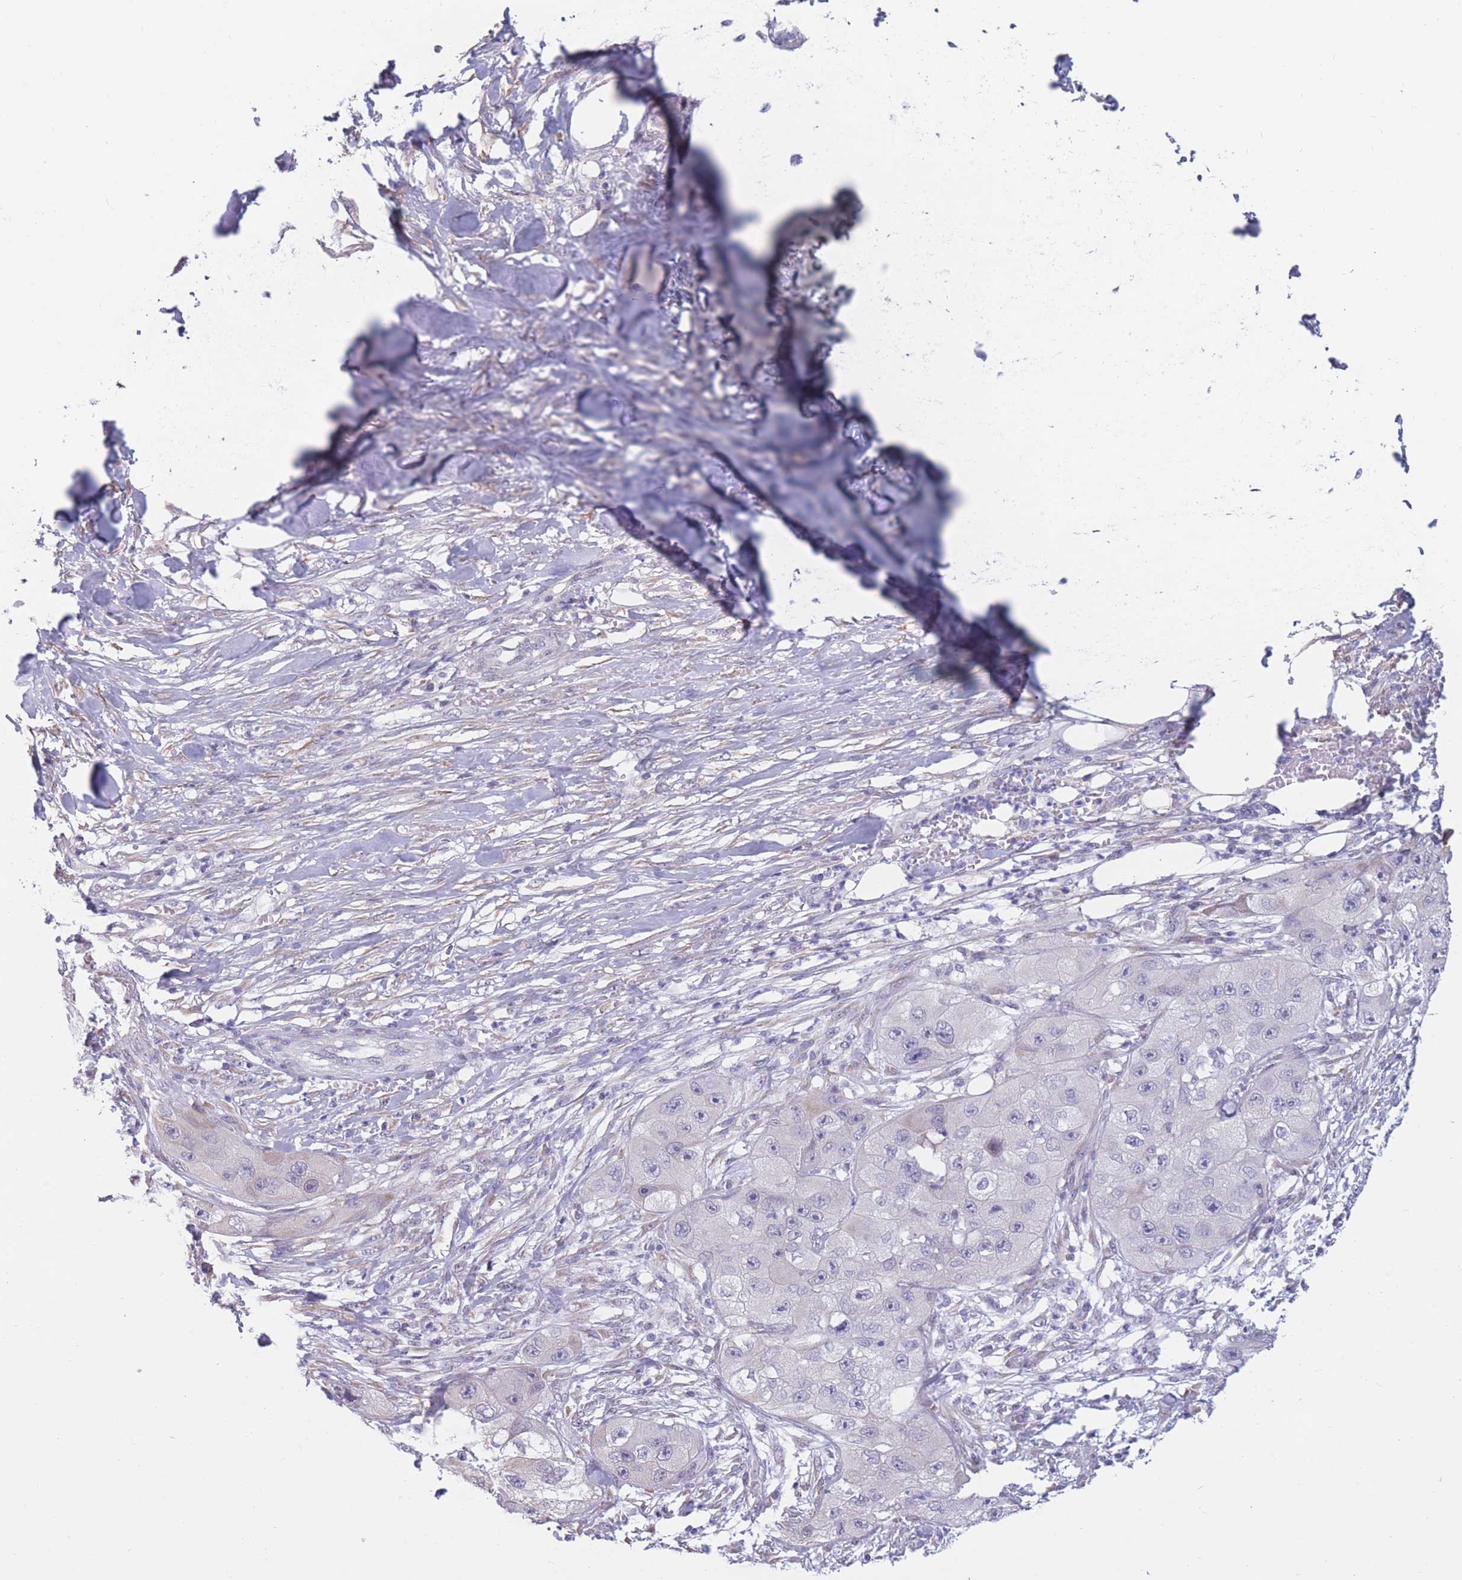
{"staining": {"intensity": "negative", "quantity": "none", "location": "none"}, "tissue": "skin cancer", "cell_type": "Tumor cells", "image_type": "cancer", "snomed": [{"axis": "morphology", "description": "Squamous cell carcinoma, NOS"}, {"axis": "topography", "description": "Skin"}, {"axis": "topography", "description": "Subcutis"}], "caption": "IHC image of human squamous cell carcinoma (skin) stained for a protein (brown), which displays no positivity in tumor cells.", "gene": "COL27A1", "patient": {"sex": "male", "age": 73}}